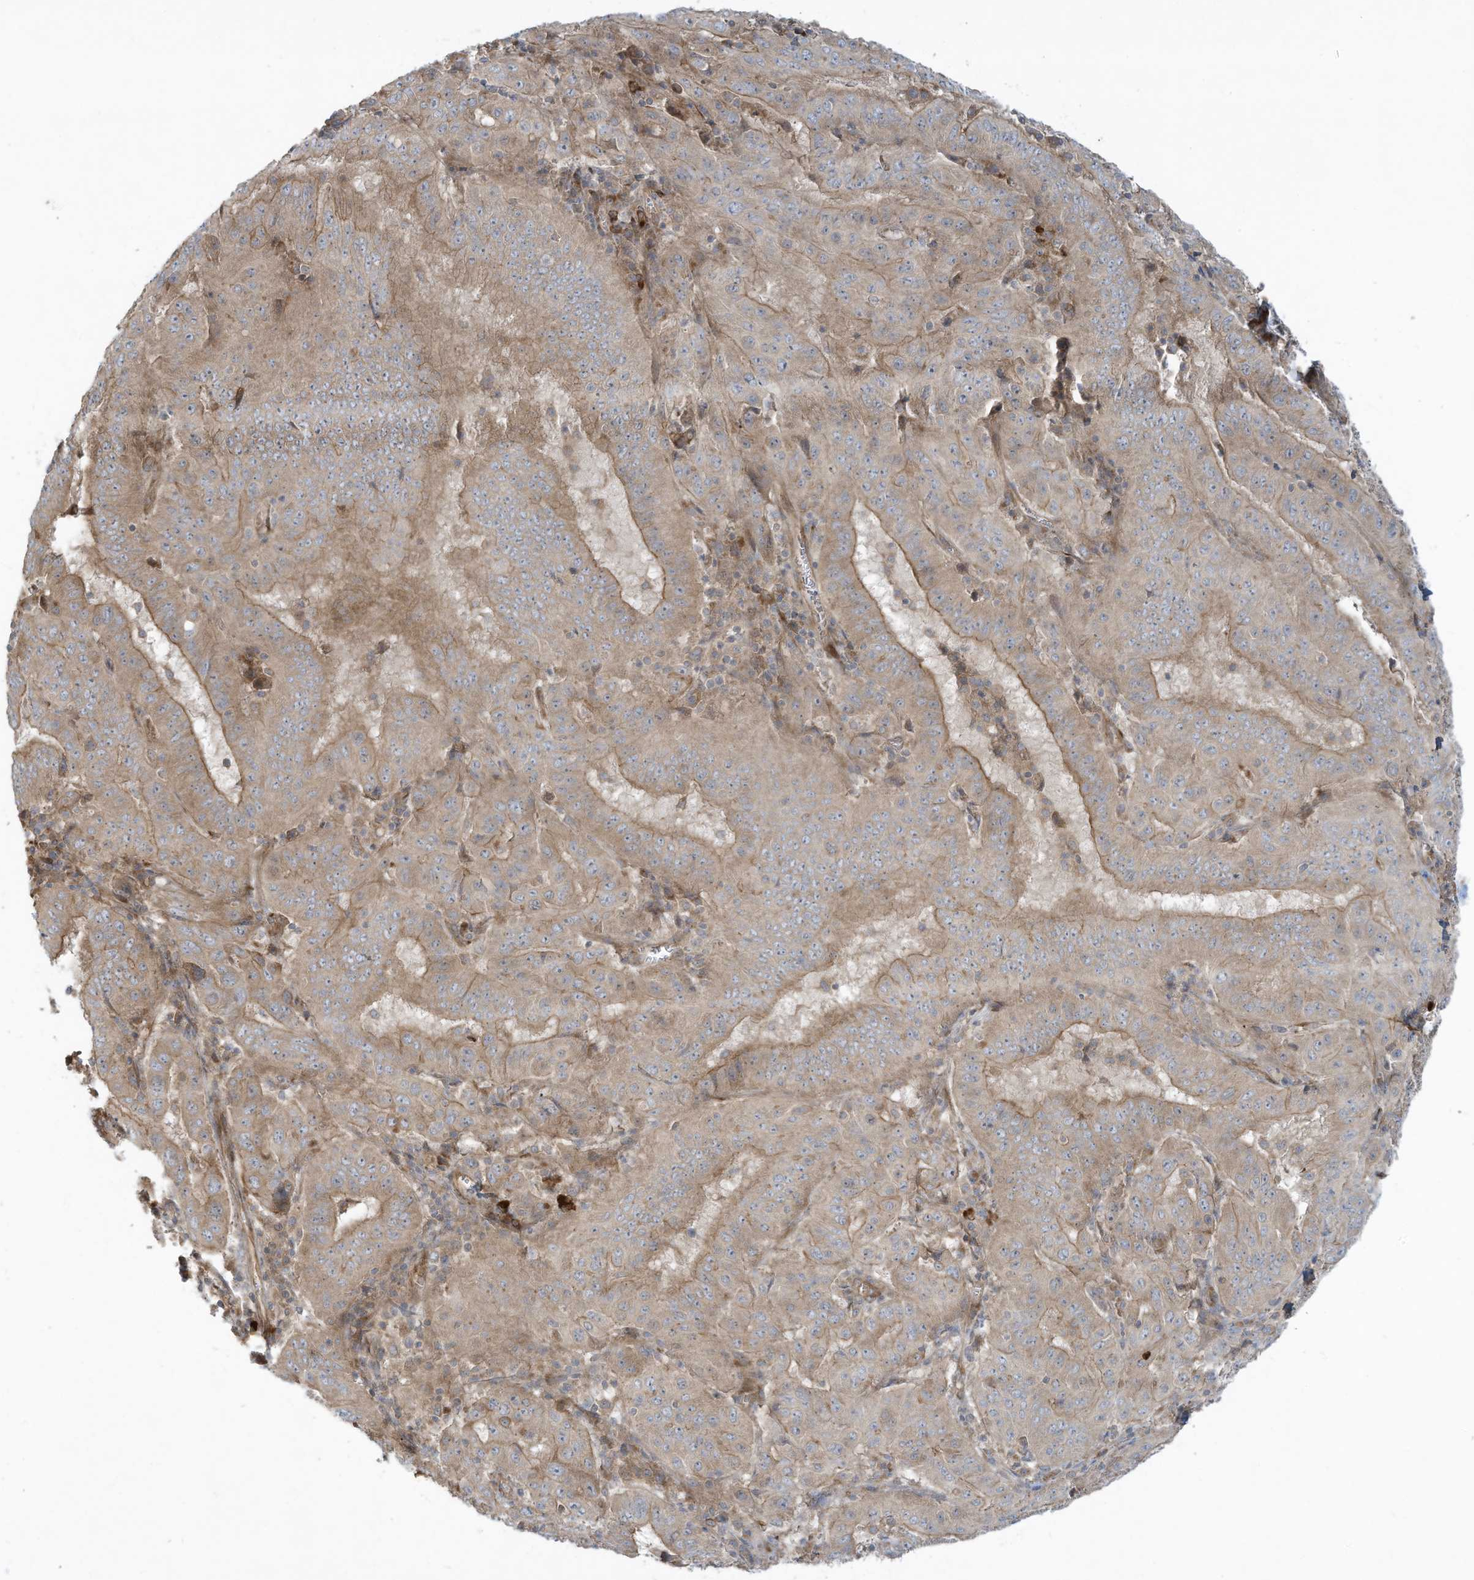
{"staining": {"intensity": "moderate", "quantity": "25%-75%", "location": "cytoplasmic/membranous"}, "tissue": "pancreatic cancer", "cell_type": "Tumor cells", "image_type": "cancer", "snomed": [{"axis": "morphology", "description": "Adenocarcinoma, NOS"}, {"axis": "topography", "description": "Pancreas"}], "caption": "Protein staining demonstrates moderate cytoplasmic/membranous staining in about 25%-75% of tumor cells in adenocarcinoma (pancreatic).", "gene": "DDIT4", "patient": {"sex": "male", "age": 63}}